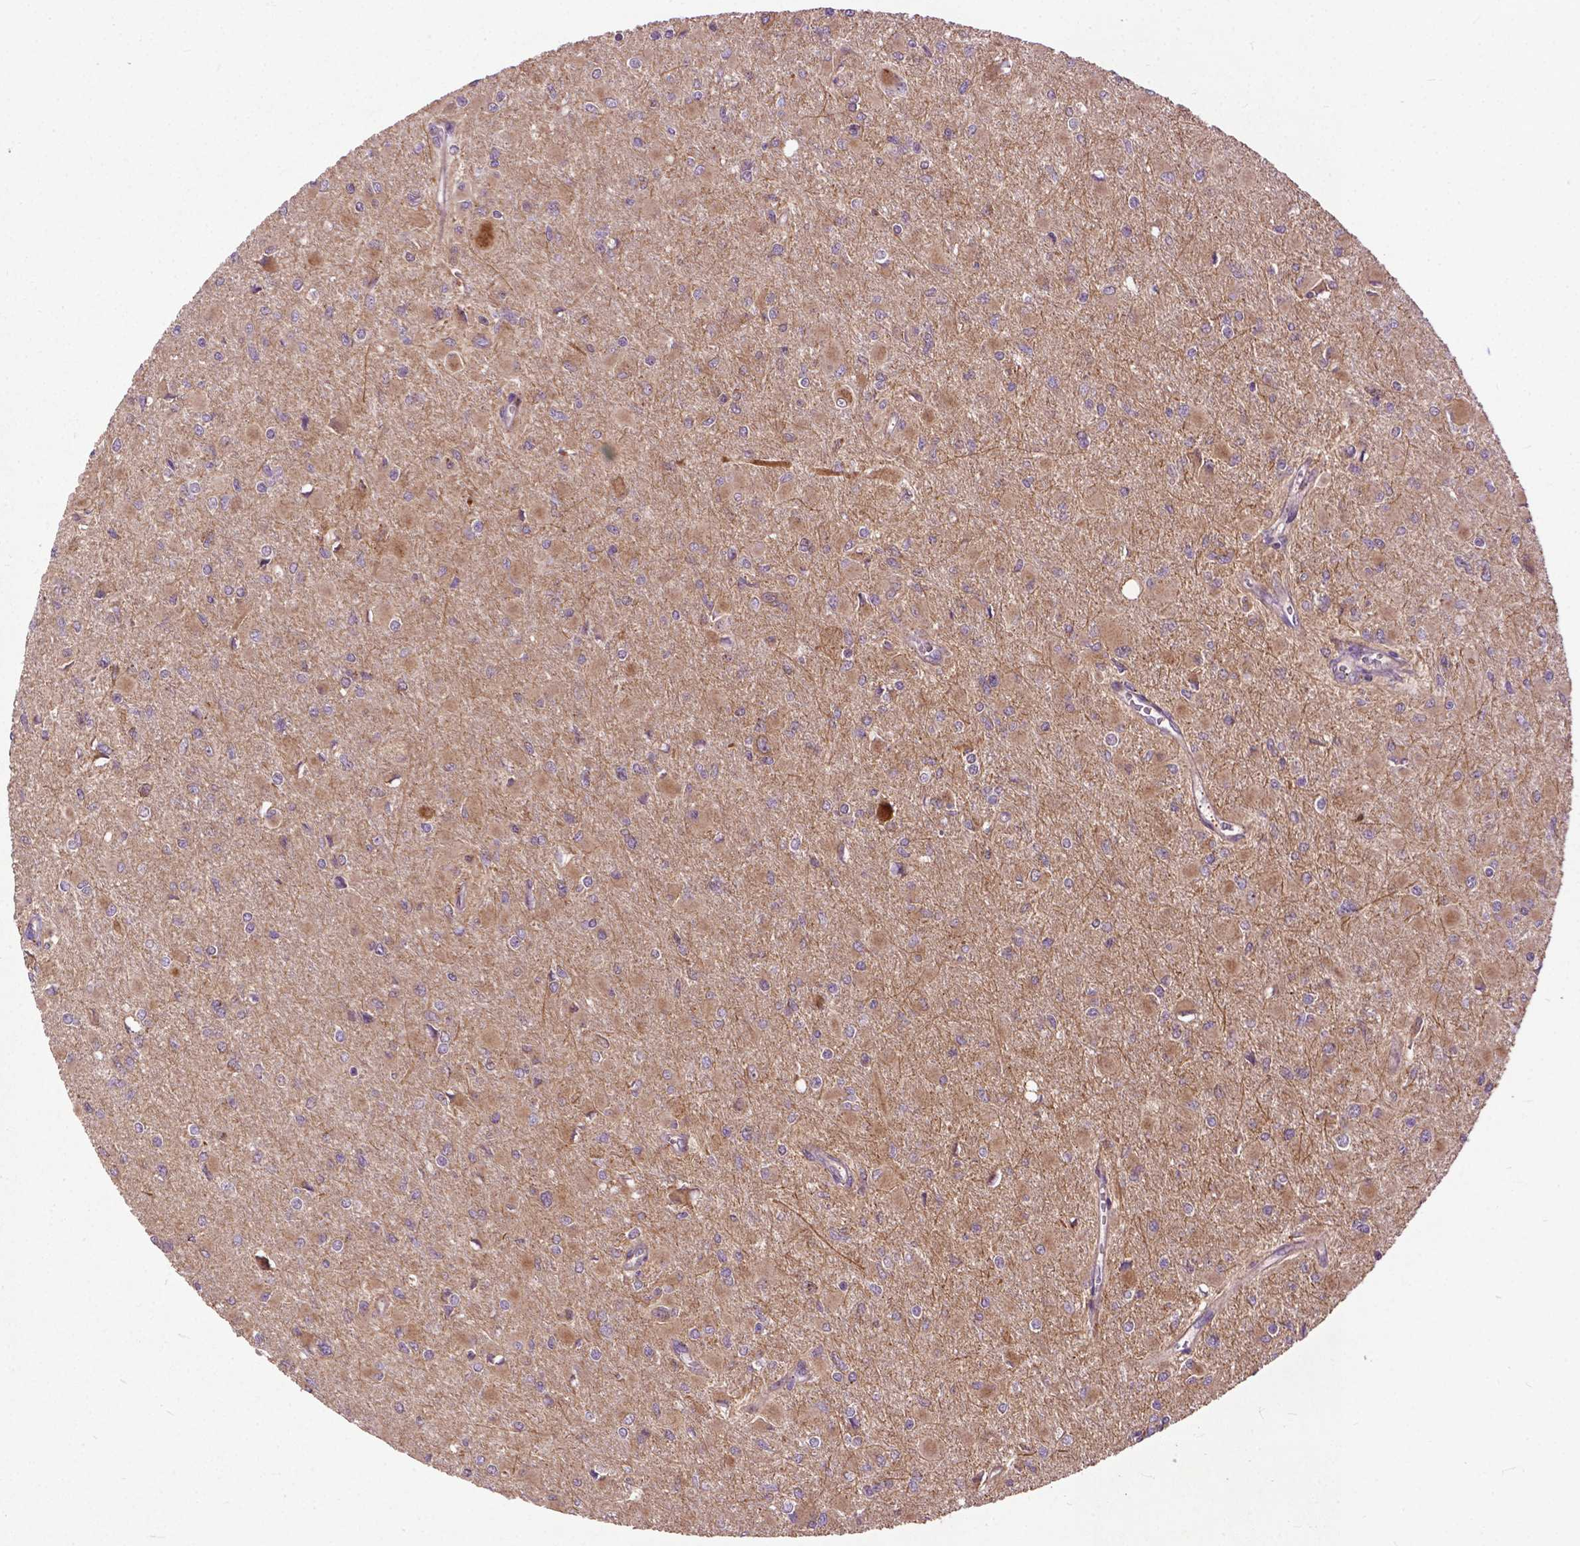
{"staining": {"intensity": "weak", "quantity": "<25%", "location": "cytoplasmic/membranous"}, "tissue": "glioma", "cell_type": "Tumor cells", "image_type": "cancer", "snomed": [{"axis": "morphology", "description": "Glioma, malignant, High grade"}, {"axis": "topography", "description": "Cerebral cortex"}], "caption": "A high-resolution photomicrograph shows immunohistochemistry (IHC) staining of glioma, which displays no significant staining in tumor cells.", "gene": "PARP3", "patient": {"sex": "female", "age": 36}}